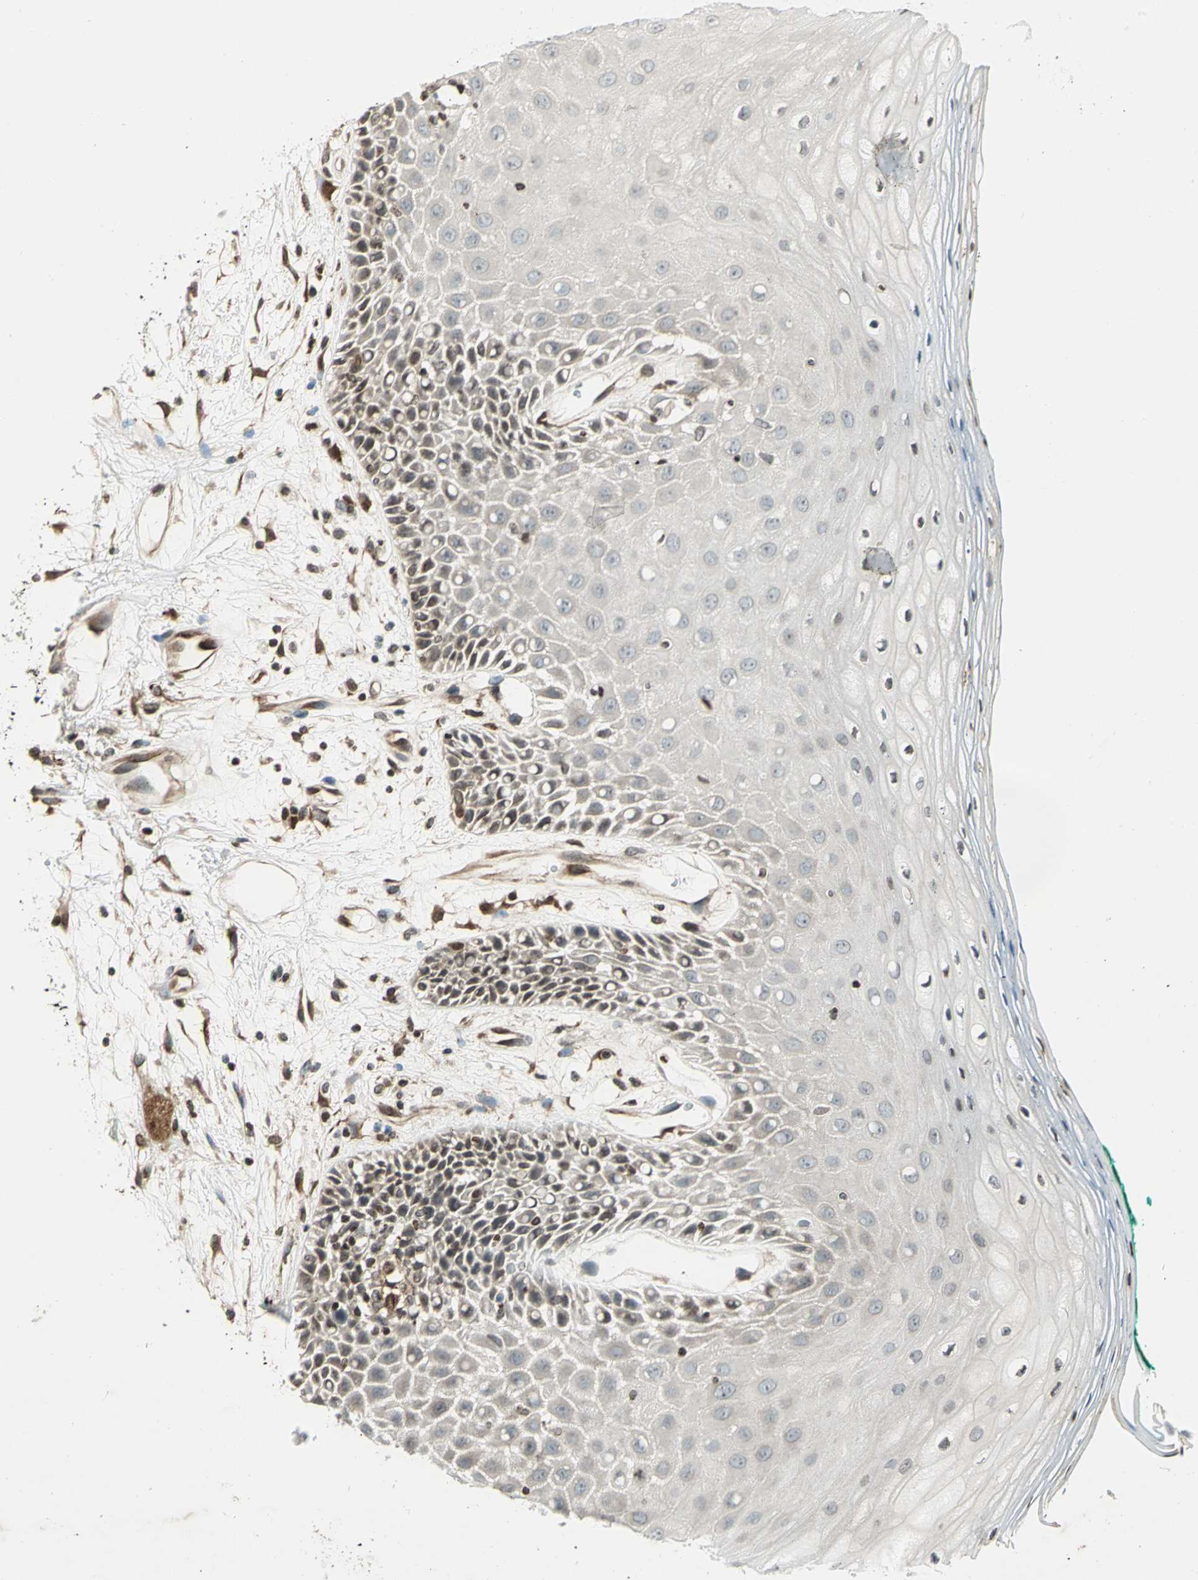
{"staining": {"intensity": "weak", "quantity": "25%-75%", "location": "cytoplasmic/membranous,nuclear"}, "tissue": "oral mucosa", "cell_type": "Squamous epithelial cells", "image_type": "normal", "snomed": [{"axis": "morphology", "description": "Normal tissue, NOS"}, {"axis": "morphology", "description": "Squamous cell carcinoma, NOS"}, {"axis": "topography", "description": "Skeletal muscle"}, {"axis": "topography", "description": "Oral tissue"}, {"axis": "topography", "description": "Head-Neck"}], "caption": "High-magnification brightfield microscopy of unremarkable oral mucosa stained with DAB (brown) and counterstained with hematoxylin (blue). squamous epithelial cells exhibit weak cytoplasmic/membranous,nuclear staining is present in about25%-75% of cells.", "gene": "LGALS3", "patient": {"sex": "female", "age": 84}}